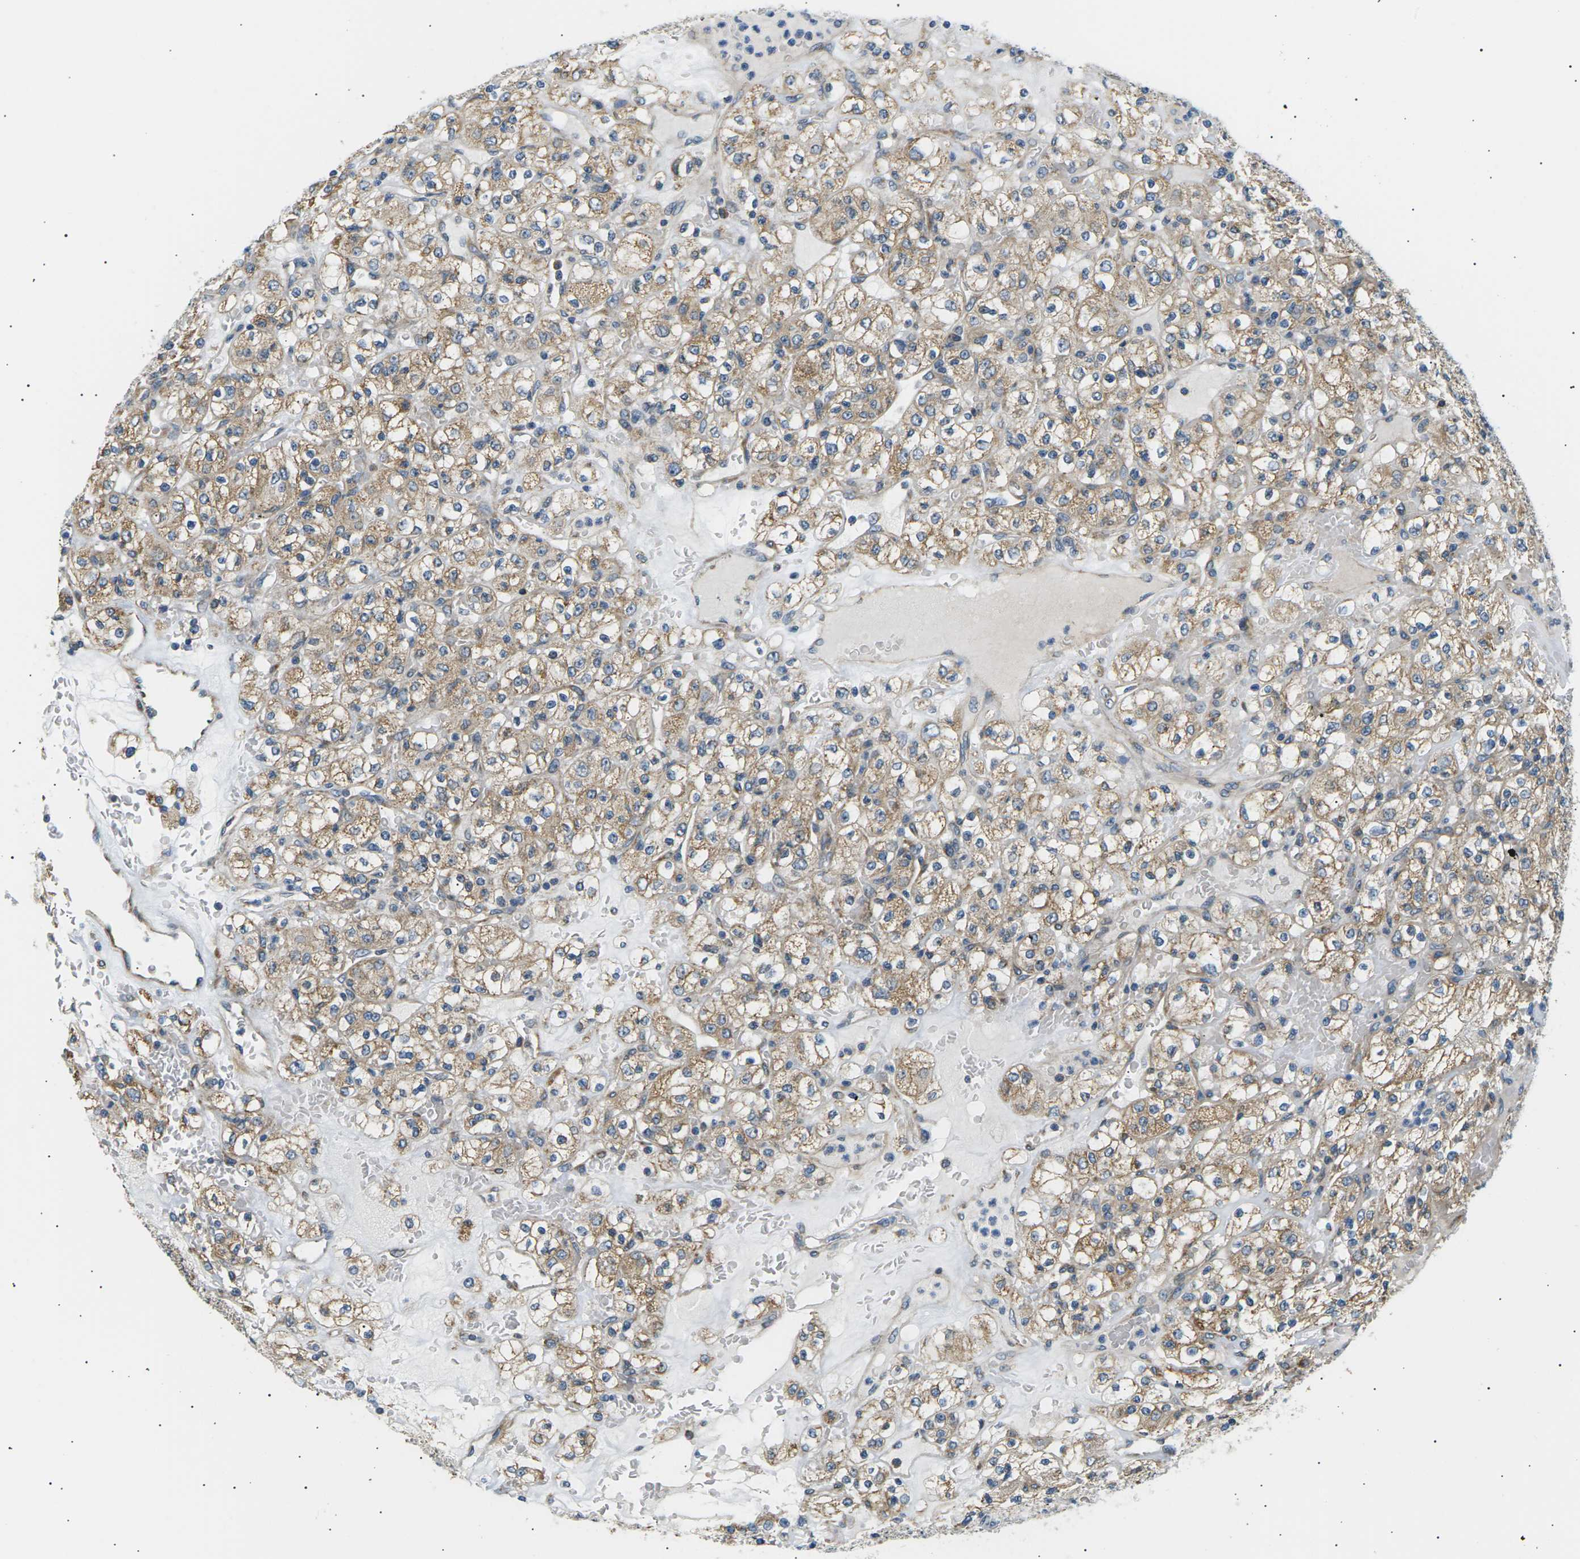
{"staining": {"intensity": "moderate", "quantity": ">75%", "location": "cytoplasmic/membranous"}, "tissue": "renal cancer", "cell_type": "Tumor cells", "image_type": "cancer", "snomed": [{"axis": "morphology", "description": "Normal tissue, NOS"}, {"axis": "morphology", "description": "Adenocarcinoma, NOS"}, {"axis": "topography", "description": "Kidney"}], "caption": "This is an image of IHC staining of adenocarcinoma (renal), which shows moderate staining in the cytoplasmic/membranous of tumor cells.", "gene": "TBC1D8", "patient": {"sex": "female", "age": 72}}